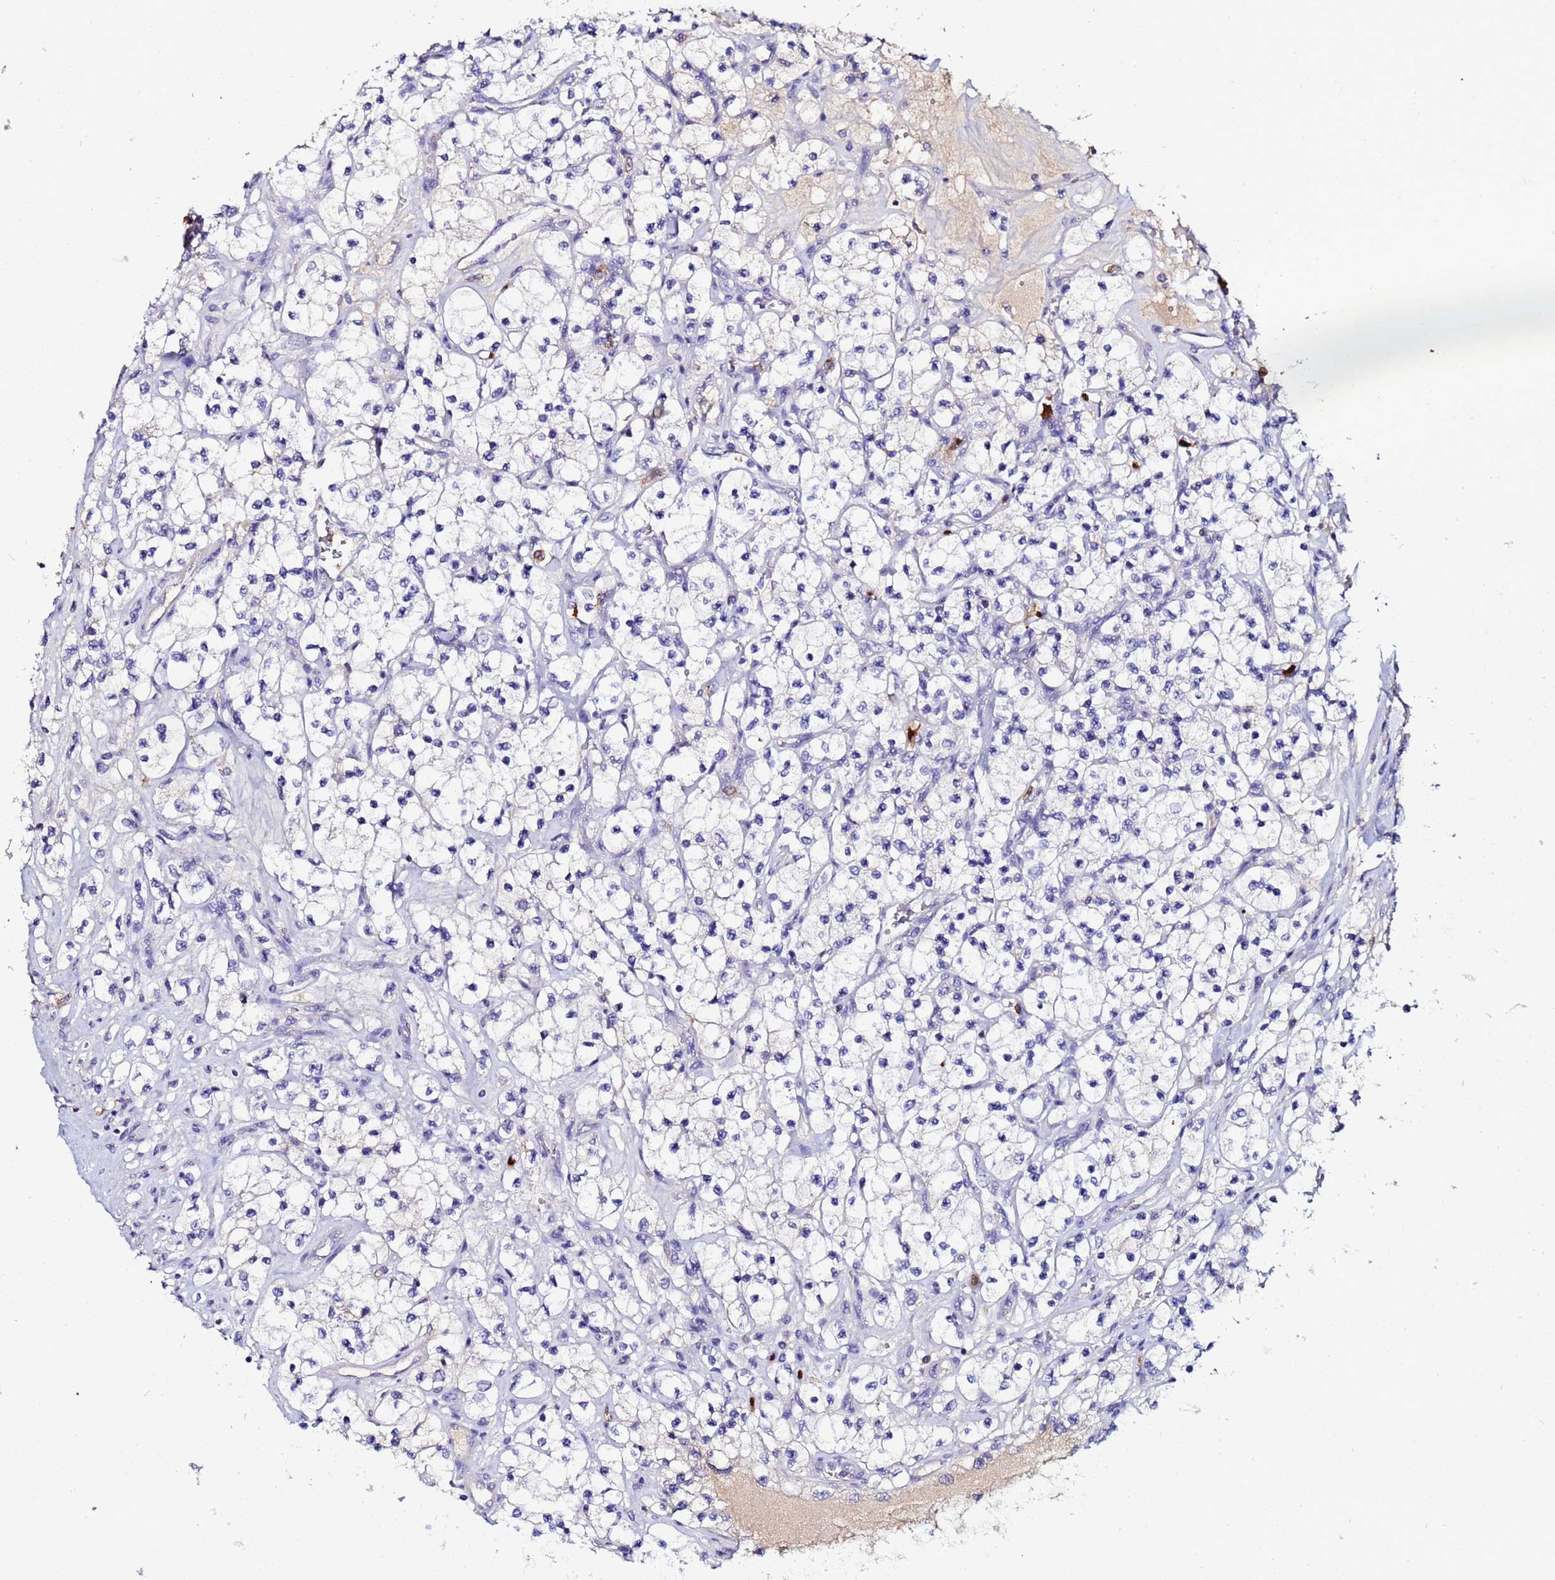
{"staining": {"intensity": "negative", "quantity": "none", "location": "none"}, "tissue": "renal cancer", "cell_type": "Tumor cells", "image_type": "cancer", "snomed": [{"axis": "morphology", "description": "Adenocarcinoma, NOS"}, {"axis": "topography", "description": "Kidney"}], "caption": "There is no significant expression in tumor cells of renal cancer (adenocarcinoma). (Brightfield microscopy of DAB IHC at high magnification).", "gene": "TUBAL3", "patient": {"sex": "female", "age": 69}}